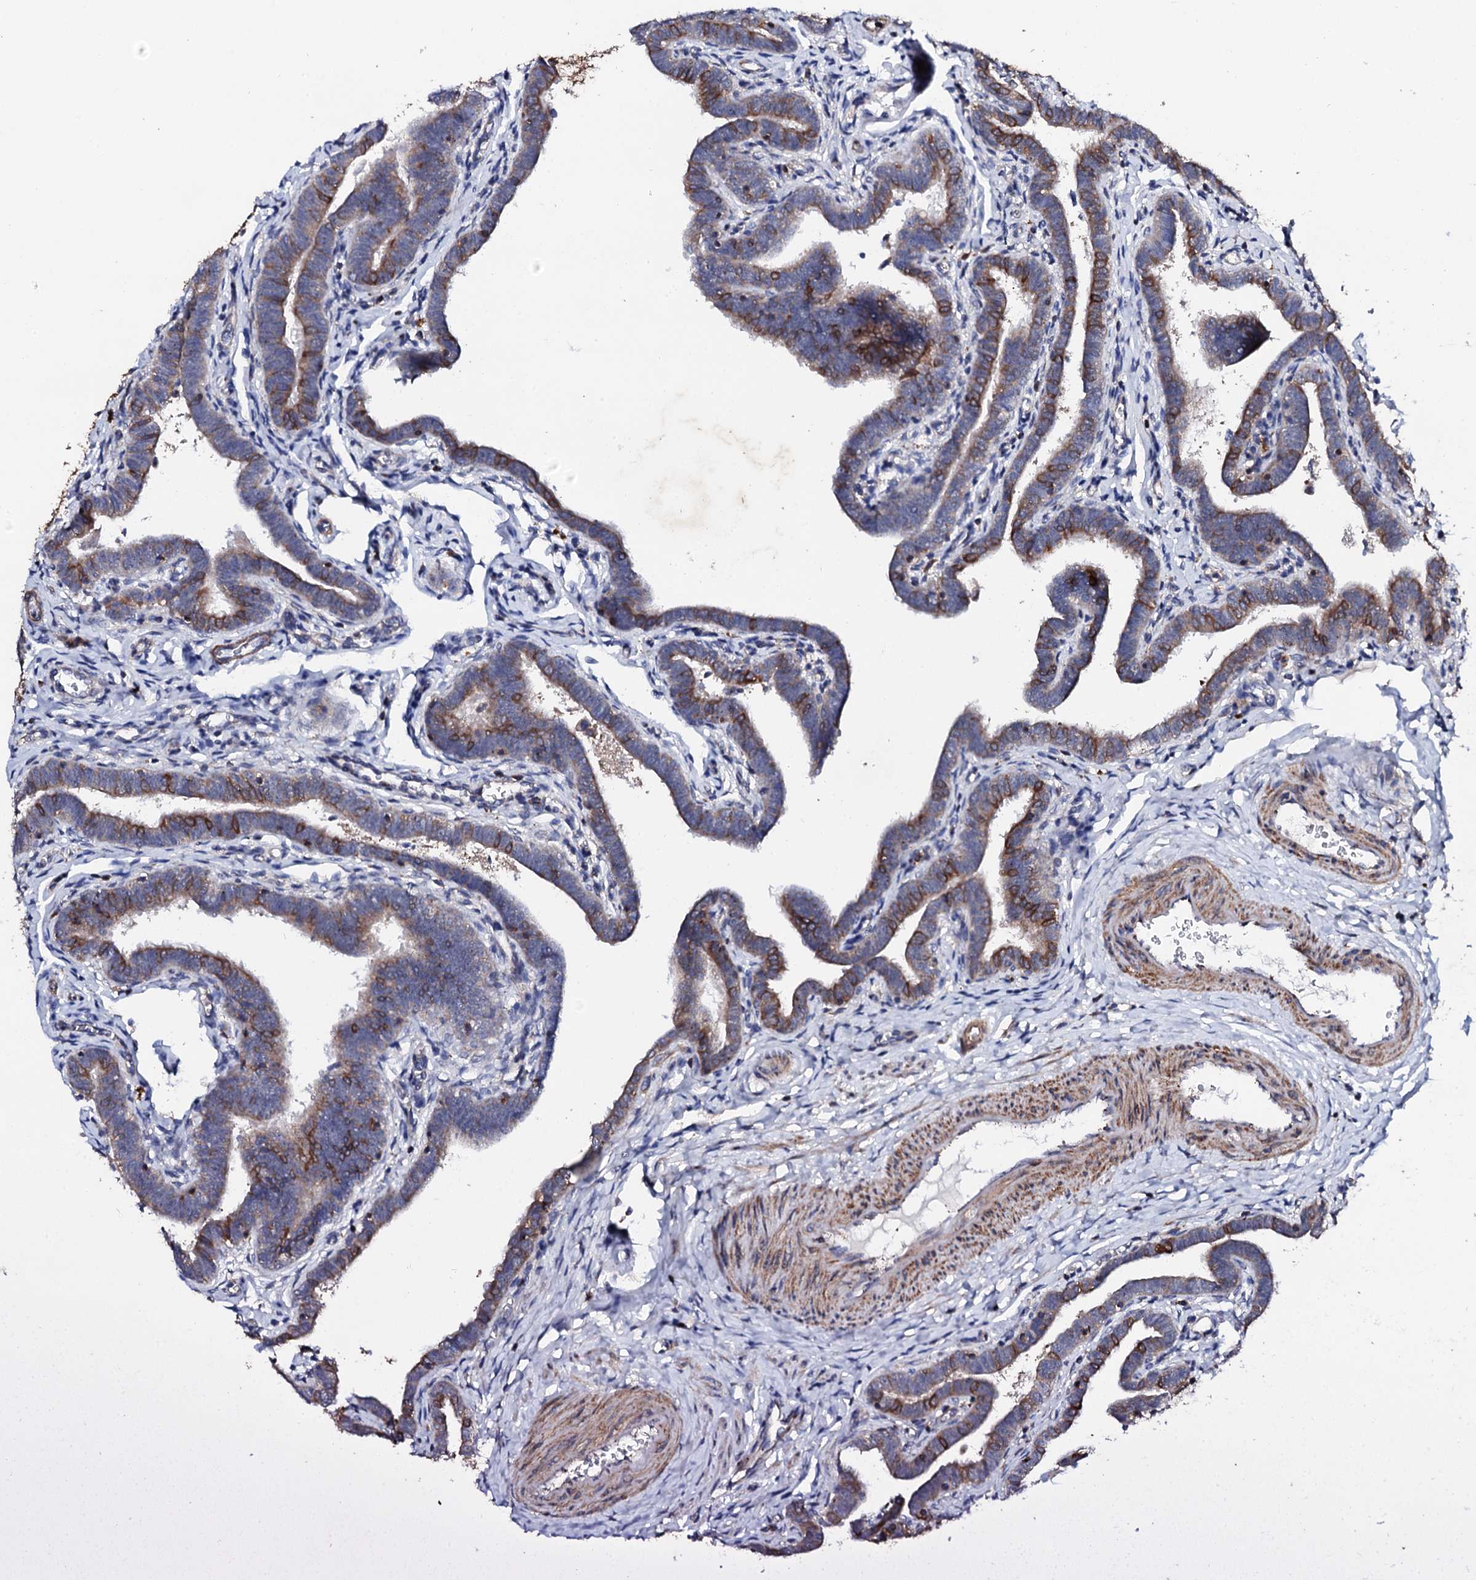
{"staining": {"intensity": "moderate", "quantity": "25%-75%", "location": "cytoplasmic/membranous"}, "tissue": "fallopian tube", "cell_type": "Glandular cells", "image_type": "normal", "snomed": [{"axis": "morphology", "description": "Normal tissue, NOS"}, {"axis": "topography", "description": "Fallopian tube"}], "caption": "Protein expression analysis of normal human fallopian tube reveals moderate cytoplasmic/membranous staining in approximately 25%-75% of glandular cells.", "gene": "GTPBP4", "patient": {"sex": "female", "age": 36}}